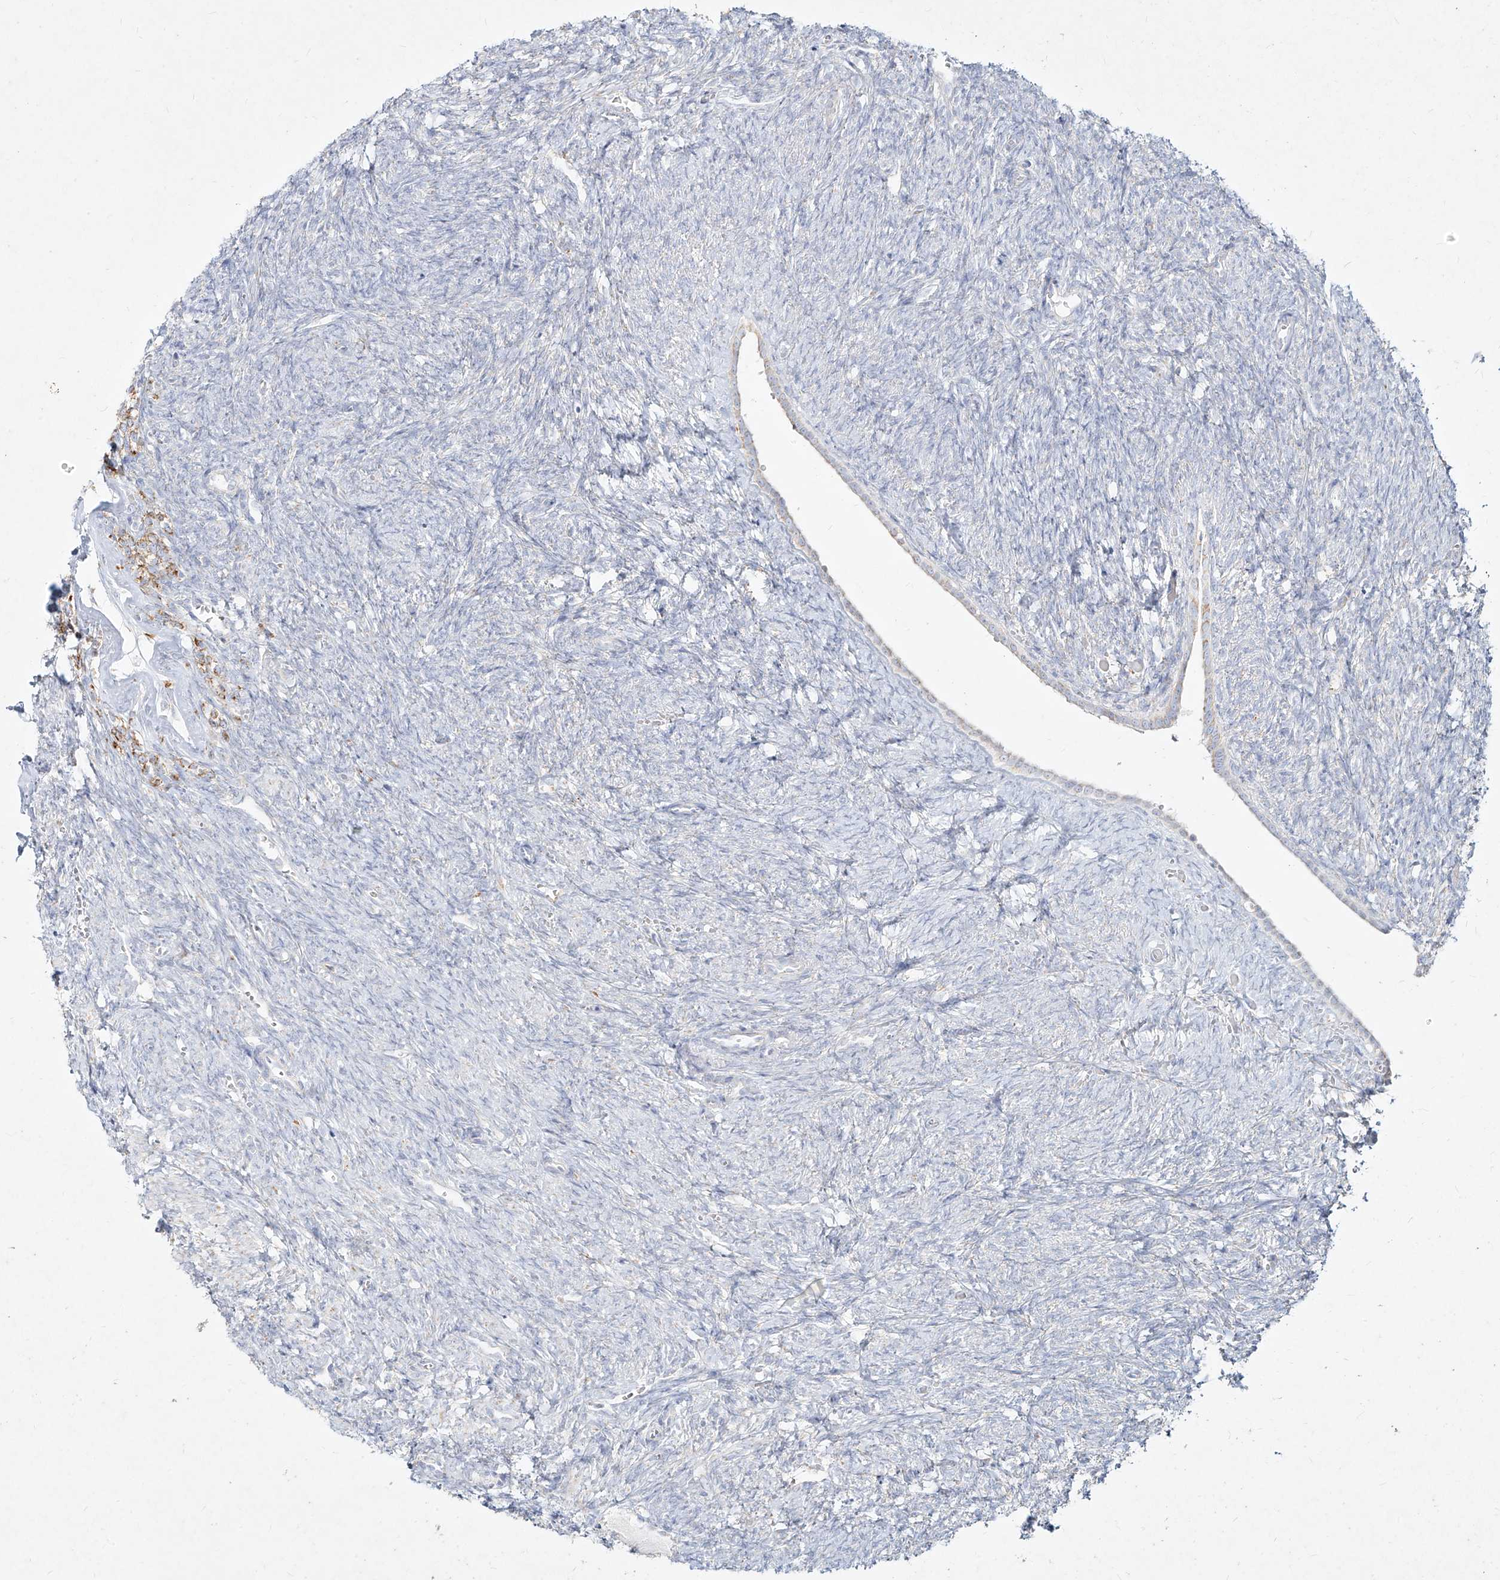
{"staining": {"intensity": "negative", "quantity": "none", "location": "none"}, "tissue": "ovary", "cell_type": "Ovarian stroma cells", "image_type": "normal", "snomed": [{"axis": "morphology", "description": "Normal tissue, NOS"}, {"axis": "topography", "description": "Ovary"}], "caption": "Photomicrograph shows no protein expression in ovarian stroma cells of normal ovary. (IHC, brightfield microscopy, high magnification).", "gene": "MTX2", "patient": {"sex": "female", "age": 41}}